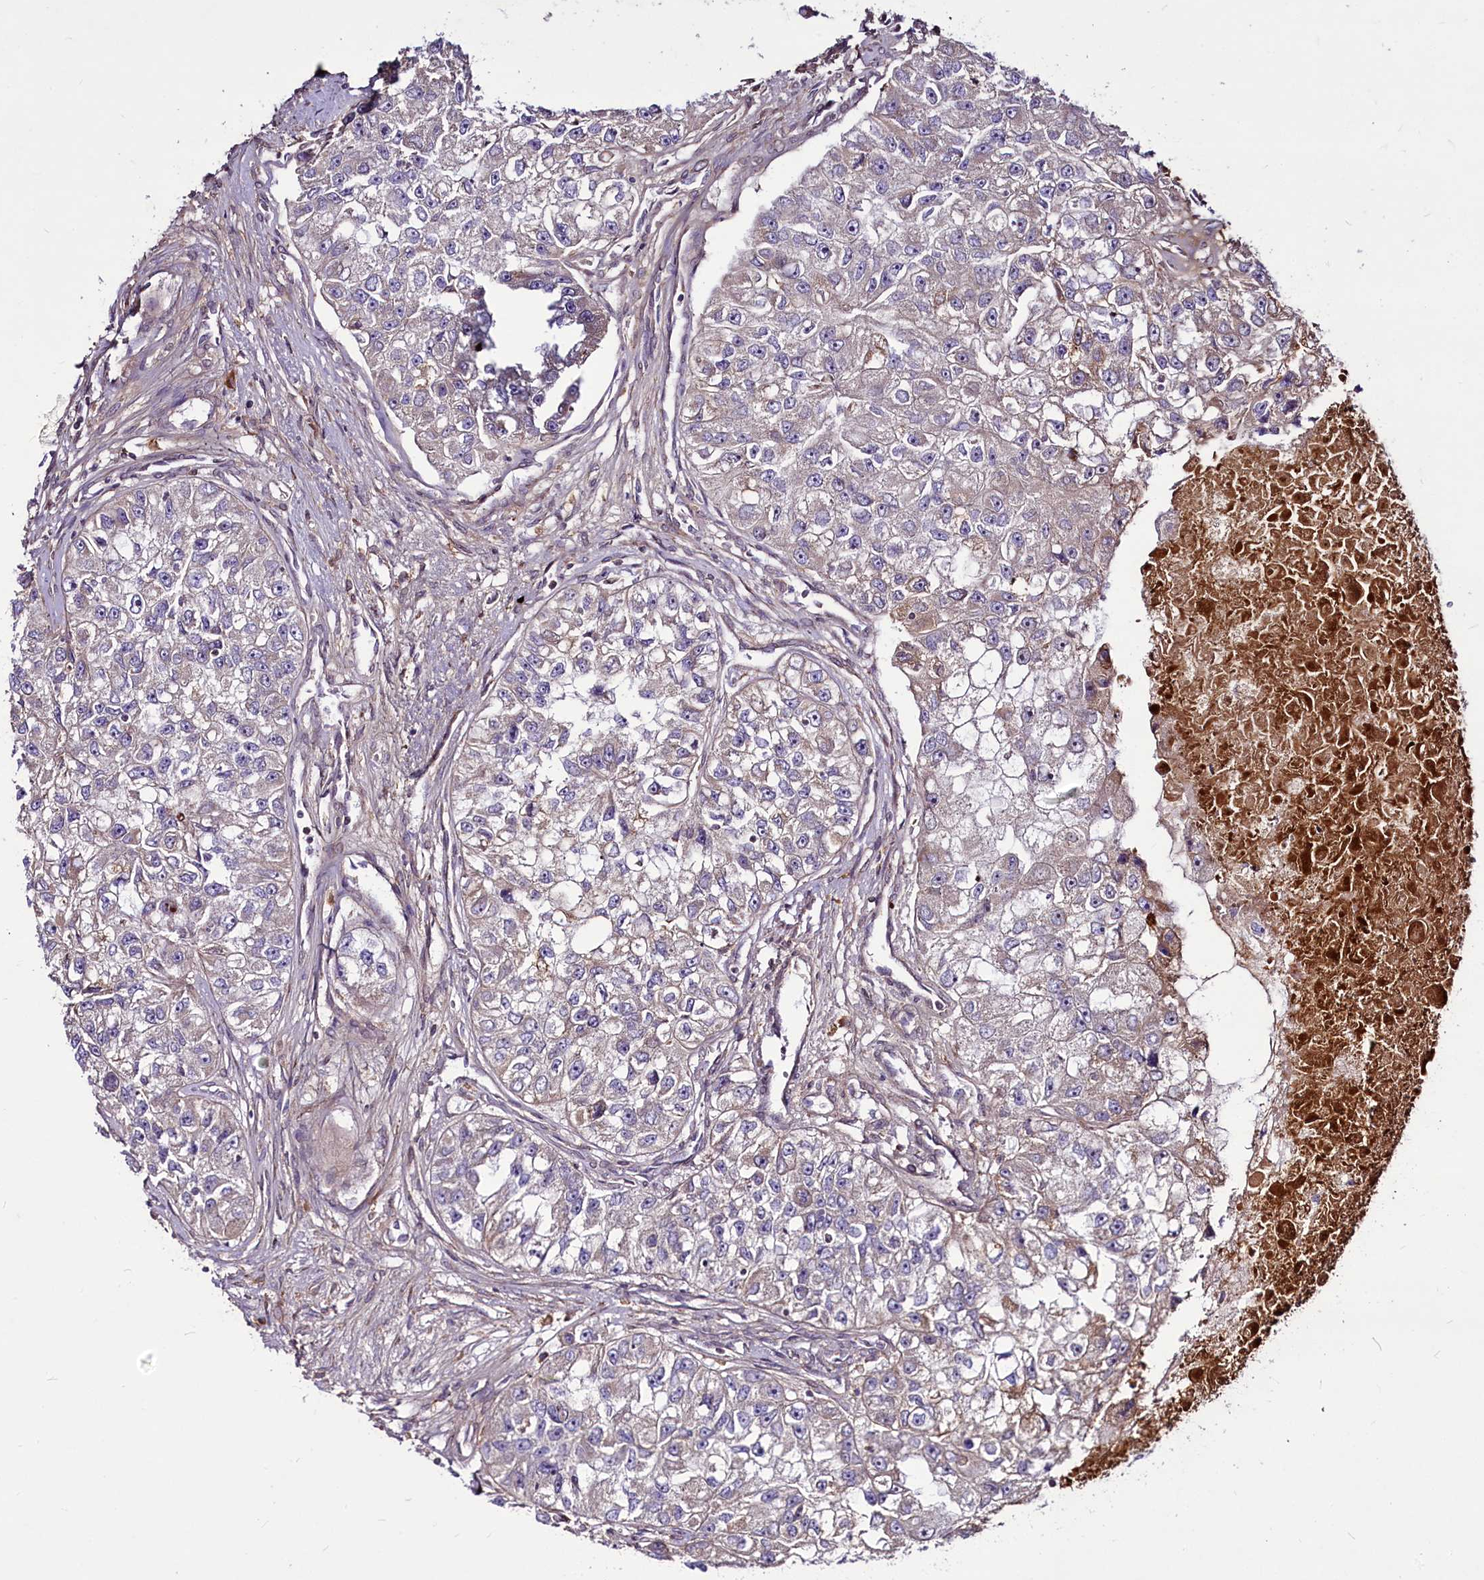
{"staining": {"intensity": "negative", "quantity": "none", "location": "none"}, "tissue": "renal cancer", "cell_type": "Tumor cells", "image_type": "cancer", "snomed": [{"axis": "morphology", "description": "Adenocarcinoma, NOS"}, {"axis": "topography", "description": "Kidney"}], "caption": "Renal cancer (adenocarcinoma) was stained to show a protein in brown. There is no significant positivity in tumor cells.", "gene": "RSBN1", "patient": {"sex": "male", "age": 63}}